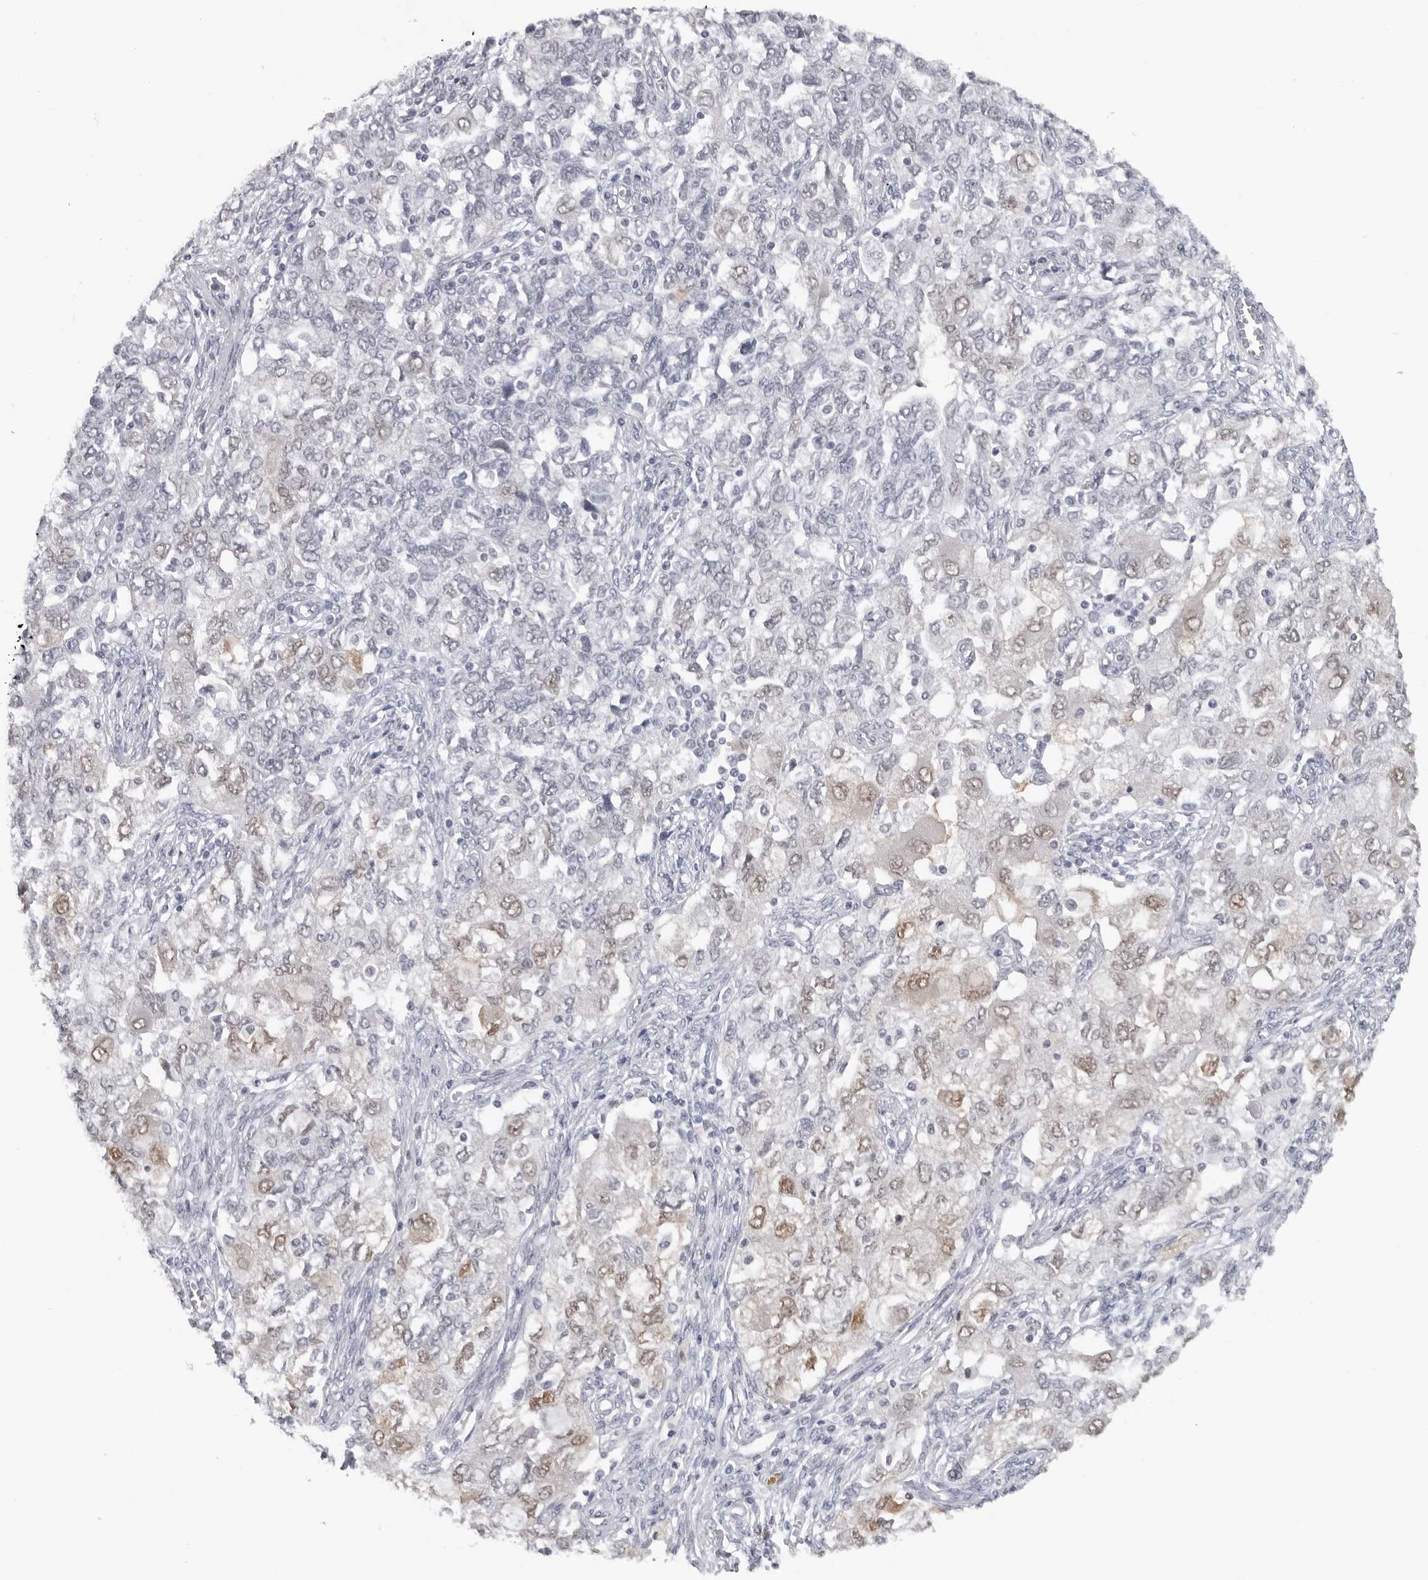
{"staining": {"intensity": "weak", "quantity": "25%-75%", "location": "nuclear"}, "tissue": "ovarian cancer", "cell_type": "Tumor cells", "image_type": "cancer", "snomed": [{"axis": "morphology", "description": "Carcinoma, NOS"}, {"axis": "morphology", "description": "Cystadenocarcinoma, serous, NOS"}, {"axis": "topography", "description": "Ovary"}], "caption": "Immunohistochemical staining of ovarian cancer (carcinoma) exhibits low levels of weak nuclear expression in about 25%-75% of tumor cells. (brown staining indicates protein expression, while blue staining denotes nuclei).", "gene": "ESPN", "patient": {"sex": "female", "age": 69}}